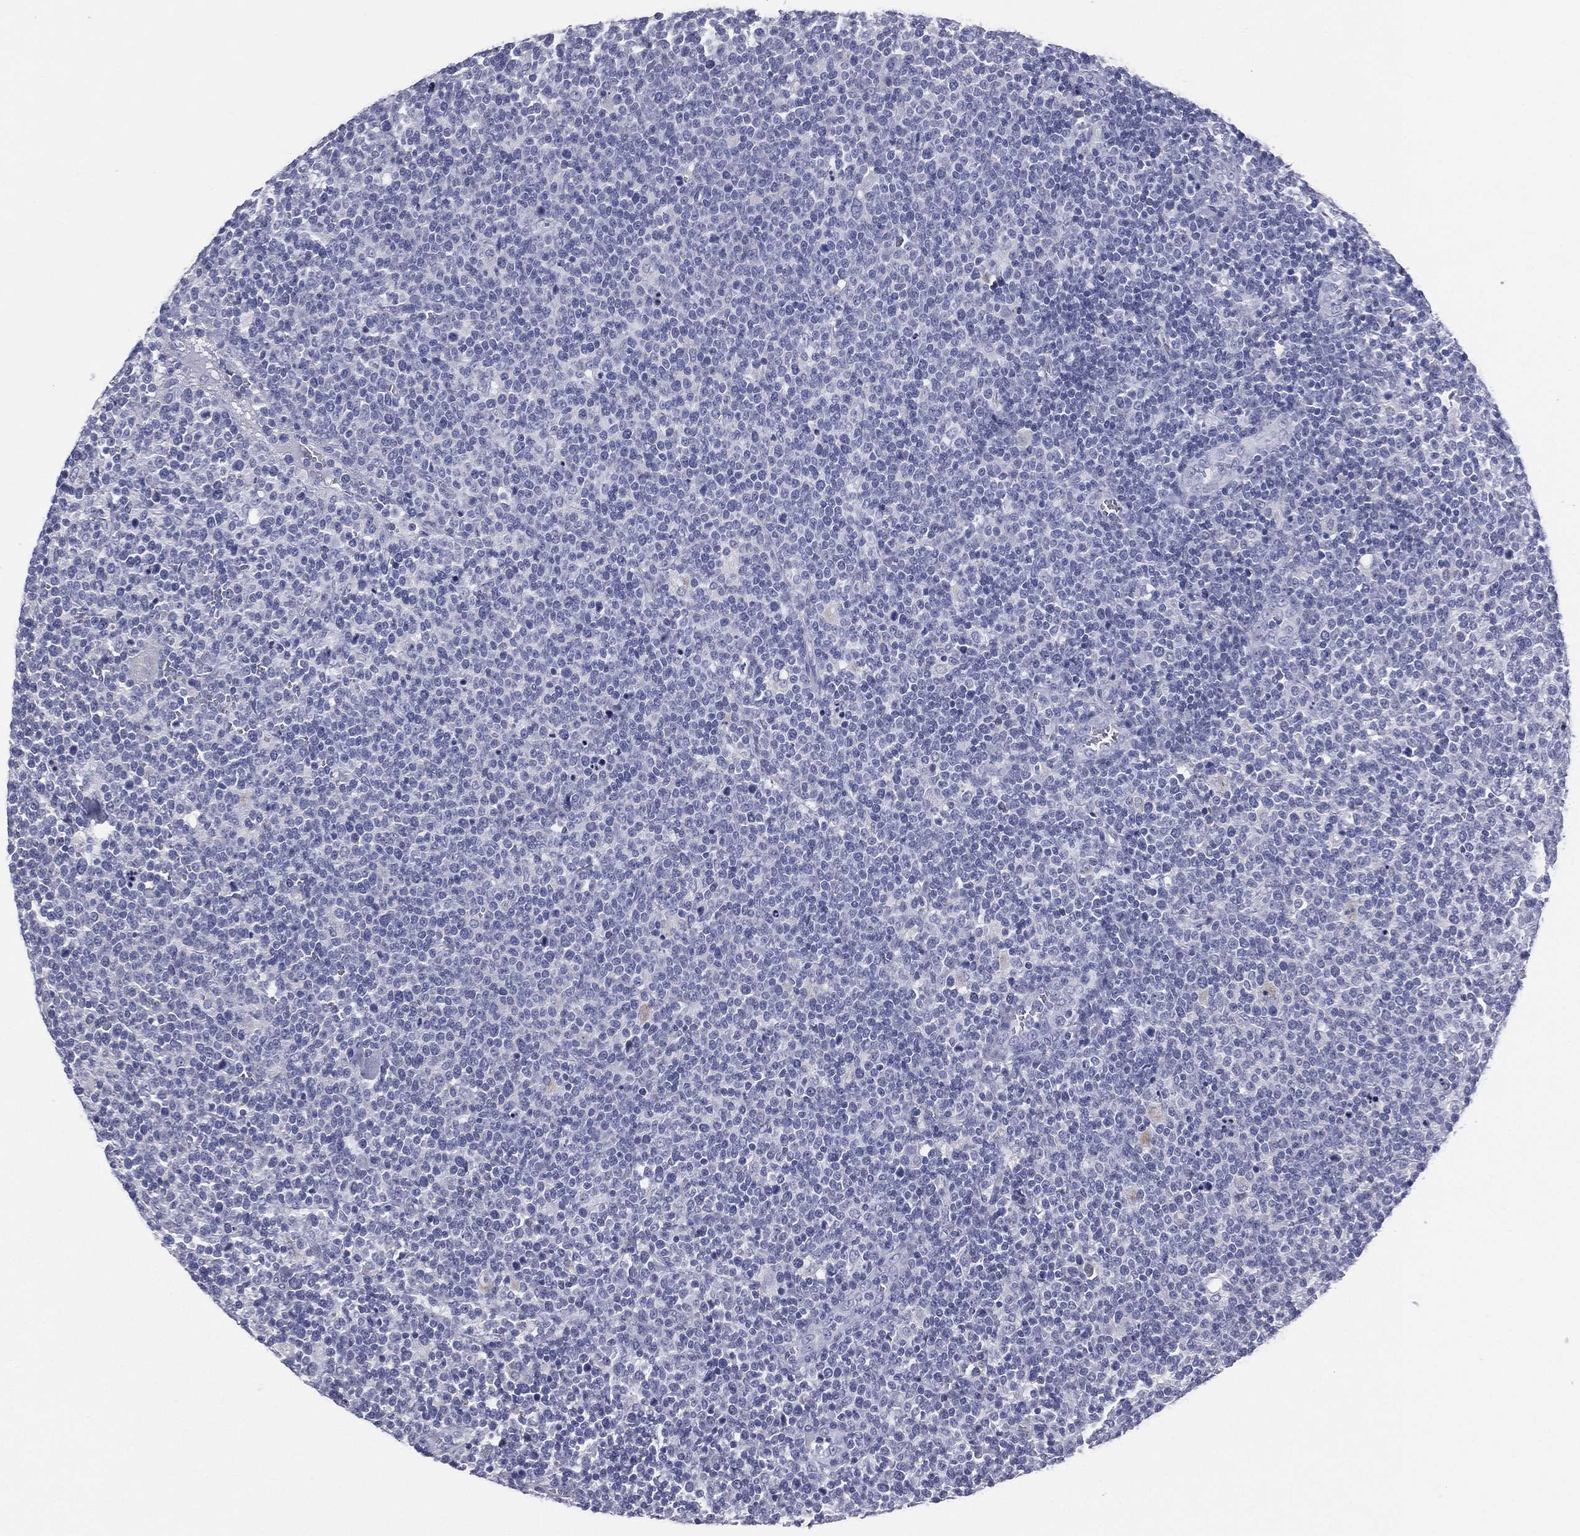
{"staining": {"intensity": "negative", "quantity": "none", "location": "none"}, "tissue": "lymphoma", "cell_type": "Tumor cells", "image_type": "cancer", "snomed": [{"axis": "morphology", "description": "Malignant lymphoma, non-Hodgkin's type, High grade"}, {"axis": "topography", "description": "Lymph node"}], "caption": "Immunohistochemistry (IHC) photomicrograph of high-grade malignant lymphoma, non-Hodgkin's type stained for a protein (brown), which shows no expression in tumor cells.", "gene": "MLN", "patient": {"sex": "male", "age": 61}}